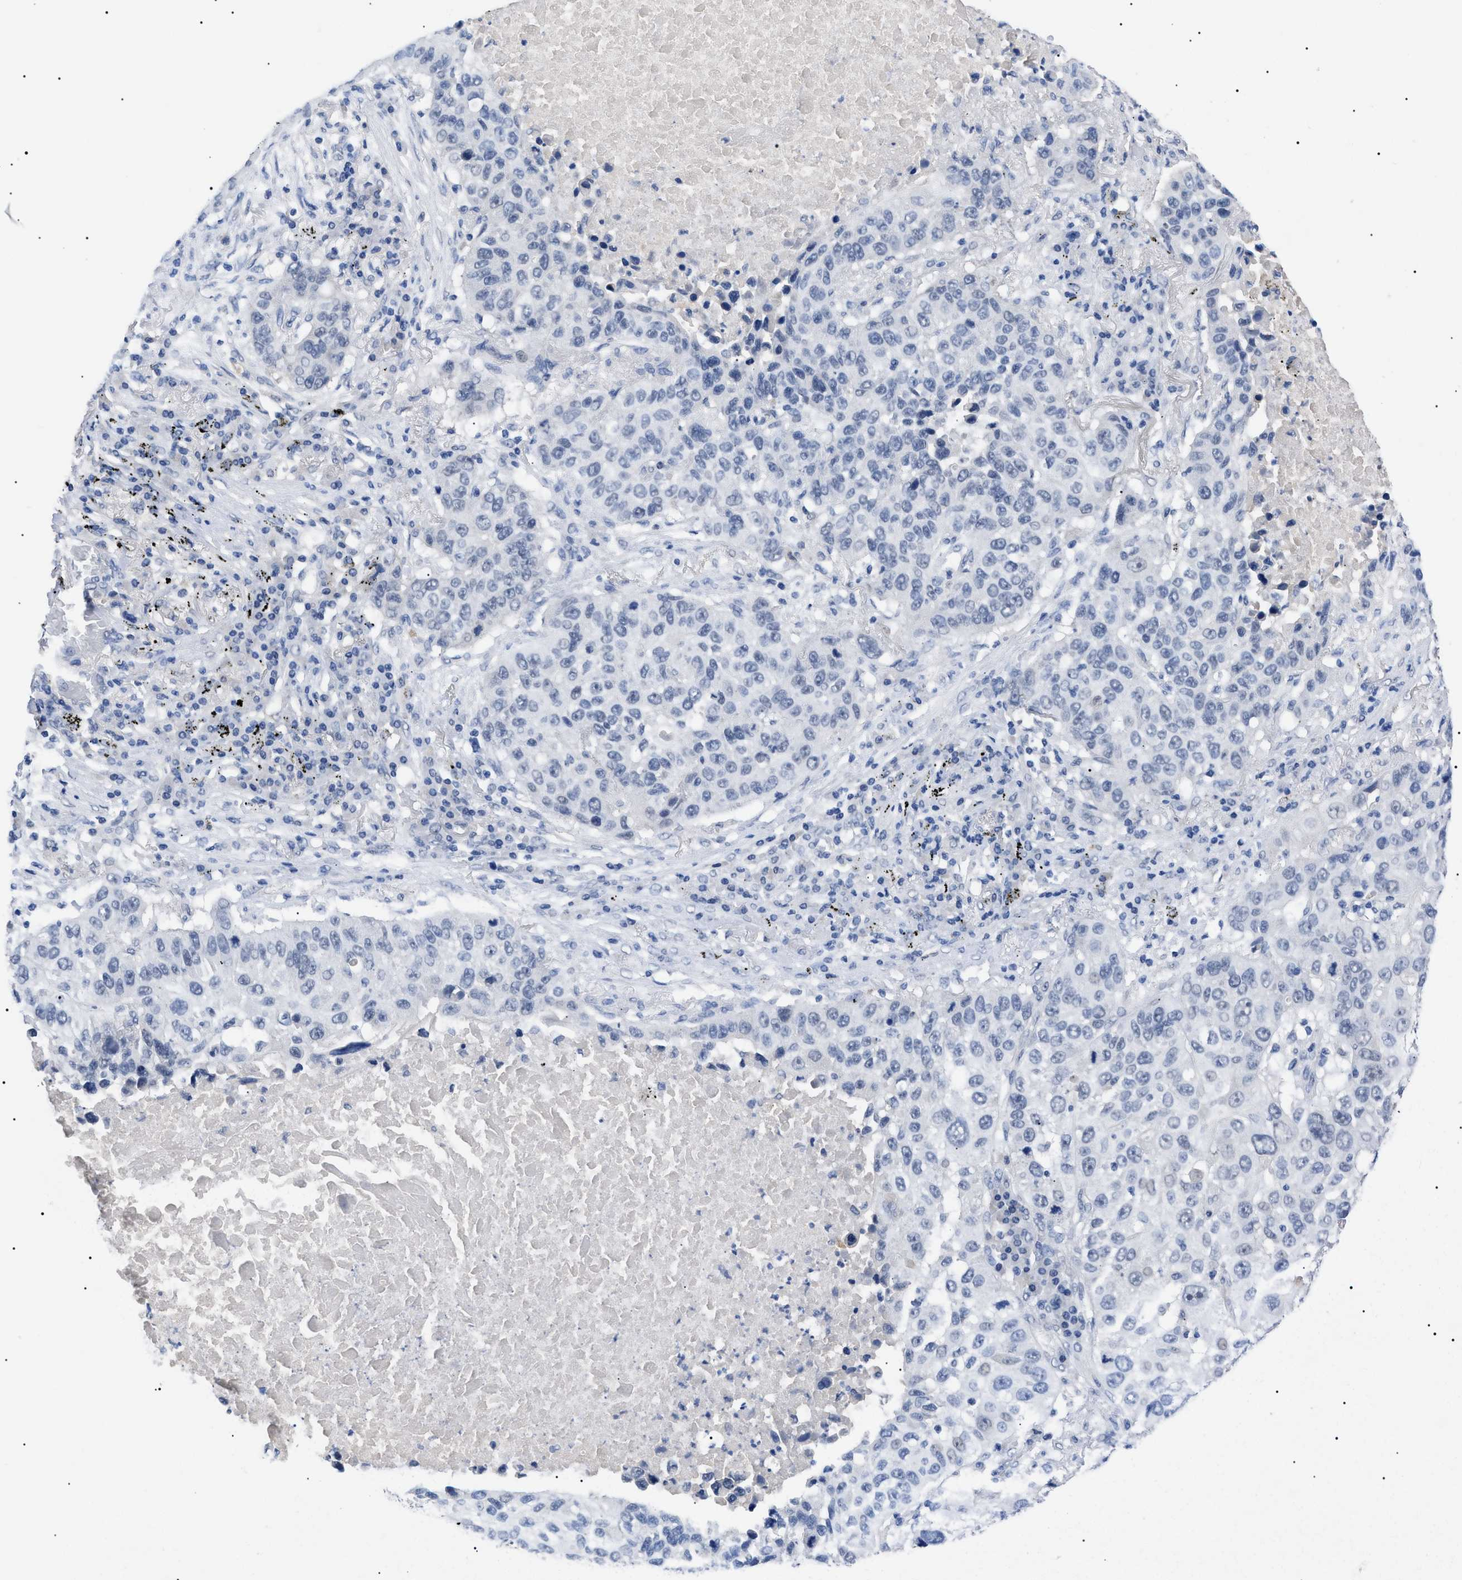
{"staining": {"intensity": "negative", "quantity": "none", "location": "none"}, "tissue": "lung cancer", "cell_type": "Tumor cells", "image_type": "cancer", "snomed": [{"axis": "morphology", "description": "Squamous cell carcinoma, NOS"}, {"axis": "topography", "description": "Lung"}], "caption": "An image of lung cancer stained for a protein displays no brown staining in tumor cells. Brightfield microscopy of IHC stained with DAB (brown) and hematoxylin (blue), captured at high magnification.", "gene": "PRRT2", "patient": {"sex": "male", "age": 57}}